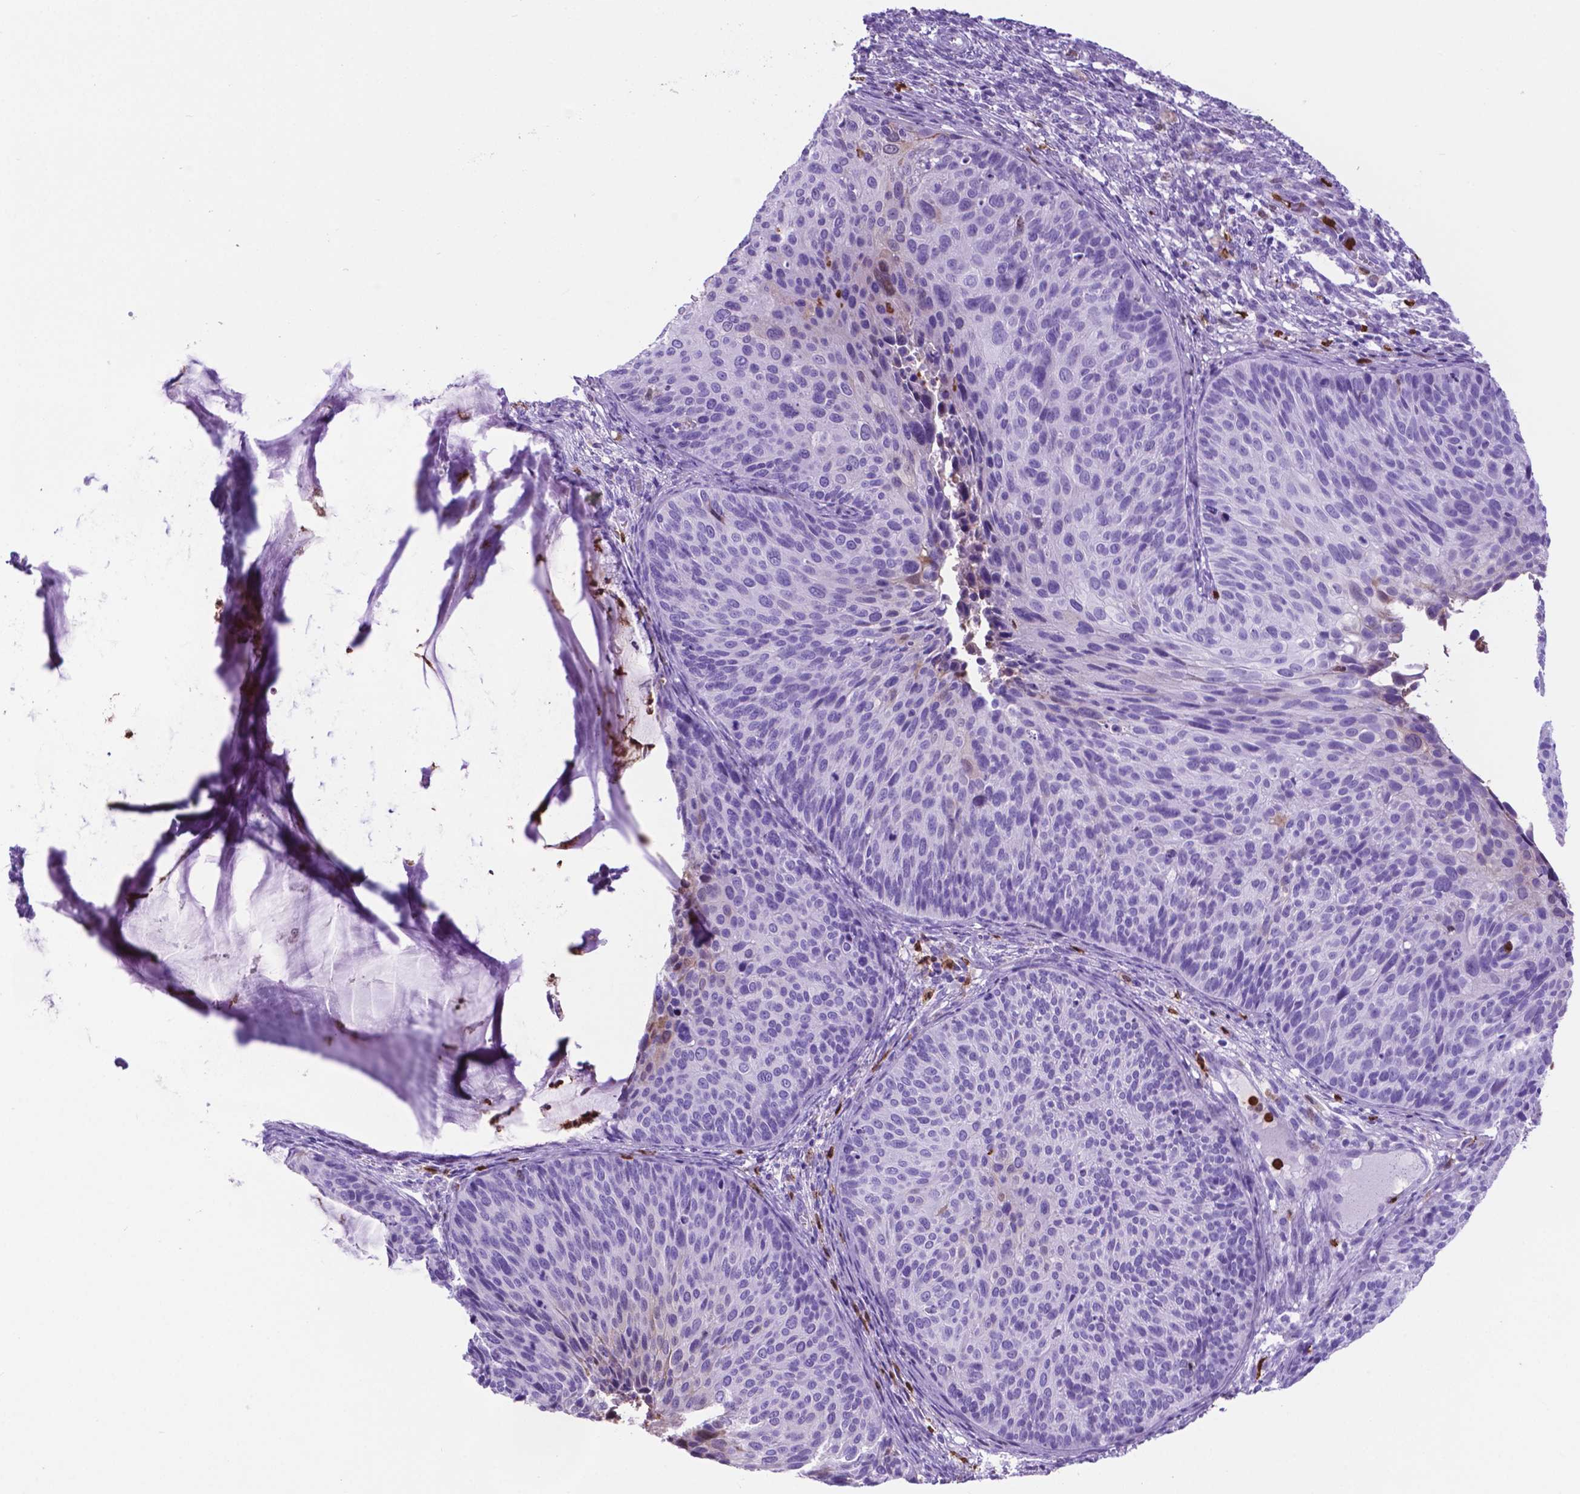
{"staining": {"intensity": "negative", "quantity": "none", "location": "none"}, "tissue": "cervical cancer", "cell_type": "Tumor cells", "image_type": "cancer", "snomed": [{"axis": "morphology", "description": "Squamous cell carcinoma, NOS"}, {"axis": "topography", "description": "Cervix"}], "caption": "Immunohistochemistry (IHC) image of human cervical squamous cell carcinoma stained for a protein (brown), which shows no positivity in tumor cells.", "gene": "LZTR1", "patient": {"sex": "female", "age": 36}}